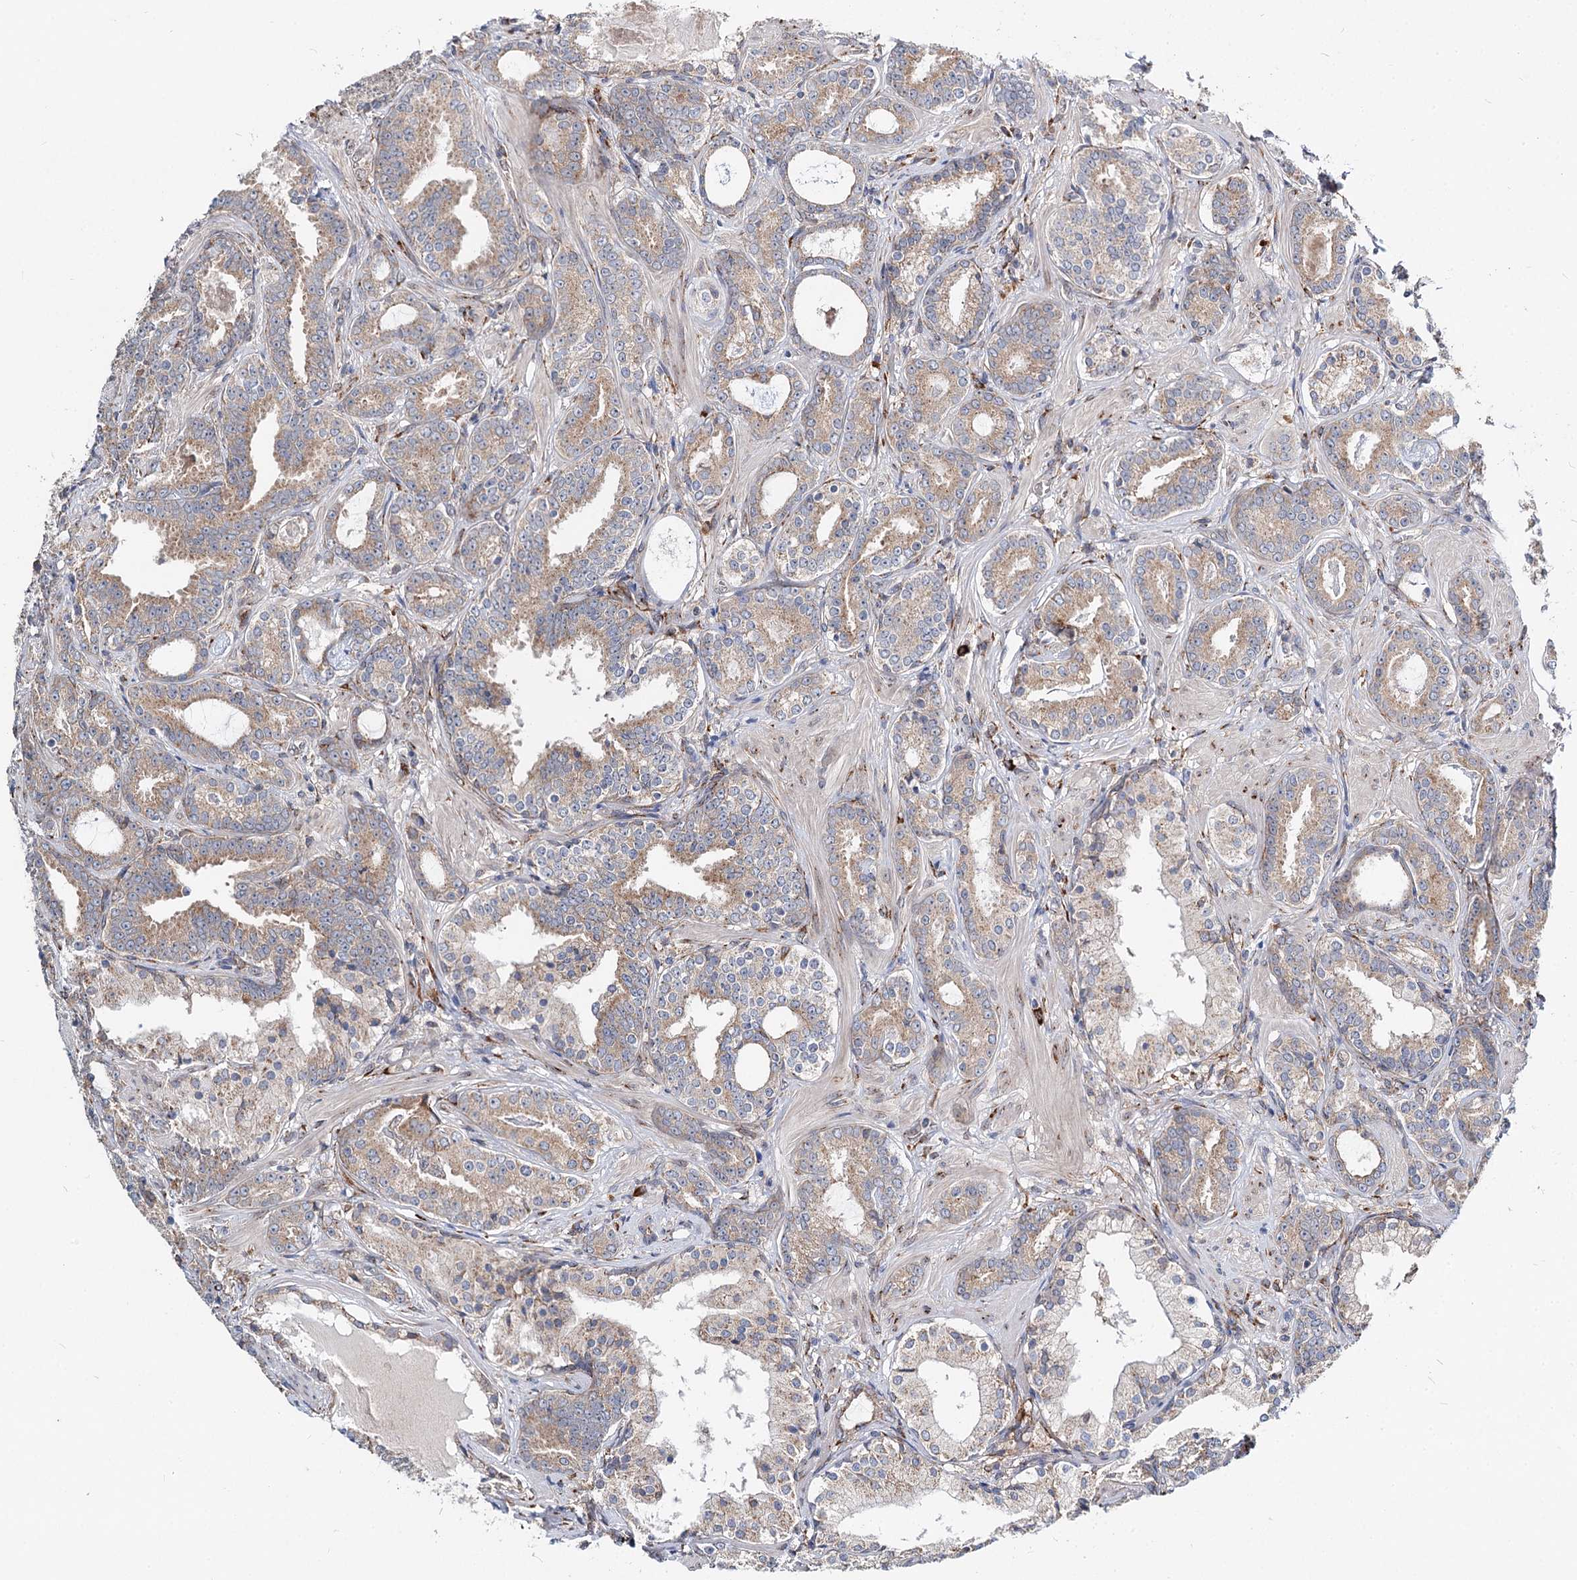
{"staining": {"intensity": "weak", "quantity": ">75%", "location": "cytoplasmic/membranous"}, "tissue": "prostate cancer", "cell_type": "Tumor cells", "image_type": "cancer", "snomed": [{"axis": "morphology", "description": "Adenocarcinoma, High grade"}, {"axis": "topography", "description": "Prostate"}], "caption": "IHC of human prostate high-grade adenocarcinoma exhibits low levels of weak cytoplasmic/membranous expression in about >75% of tumor cells.", "gene": "SPART", "patient": {"sex": "male", "age": 58}}